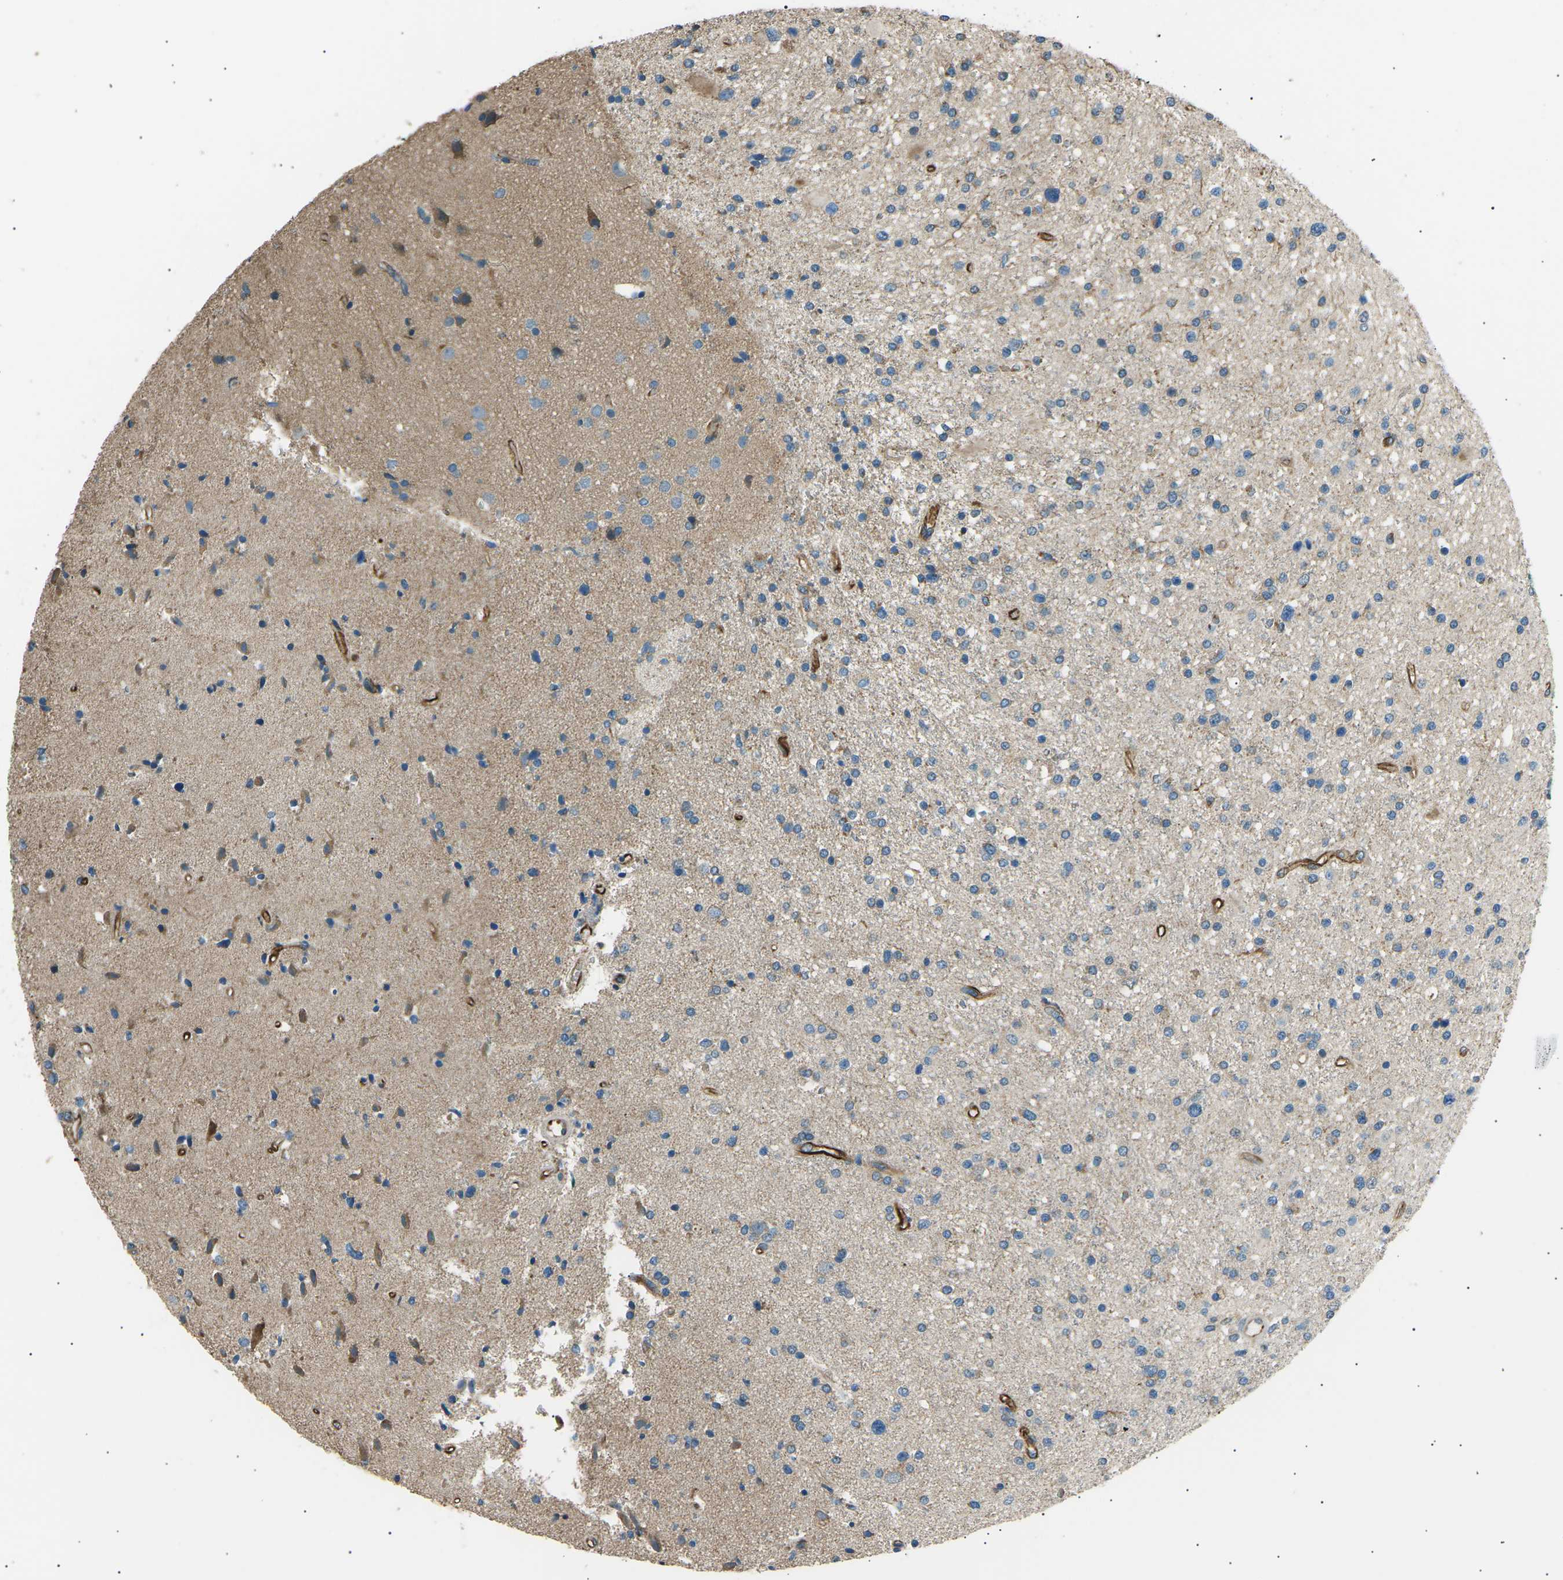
{"staining": {"intensity": "weak", "quantity": "<25%", "location": "cytoplasmic/membranous"}, "tissue": "glioma", "cell_type": "Tumor cells", "image_type": "cancer", "snomed": [{"axis": "morphology", "description": "Glioma, malignant, High grade"}, {"axis": "topography", "description": "Brain"}], "caption": "The immunohistochemistry (IHC) micrograph has no significant expression in tumor cells of high-grade glioma (malignant) tissue.", "gene": "SLK", "patient": {"sex": "male", "age": 33}}